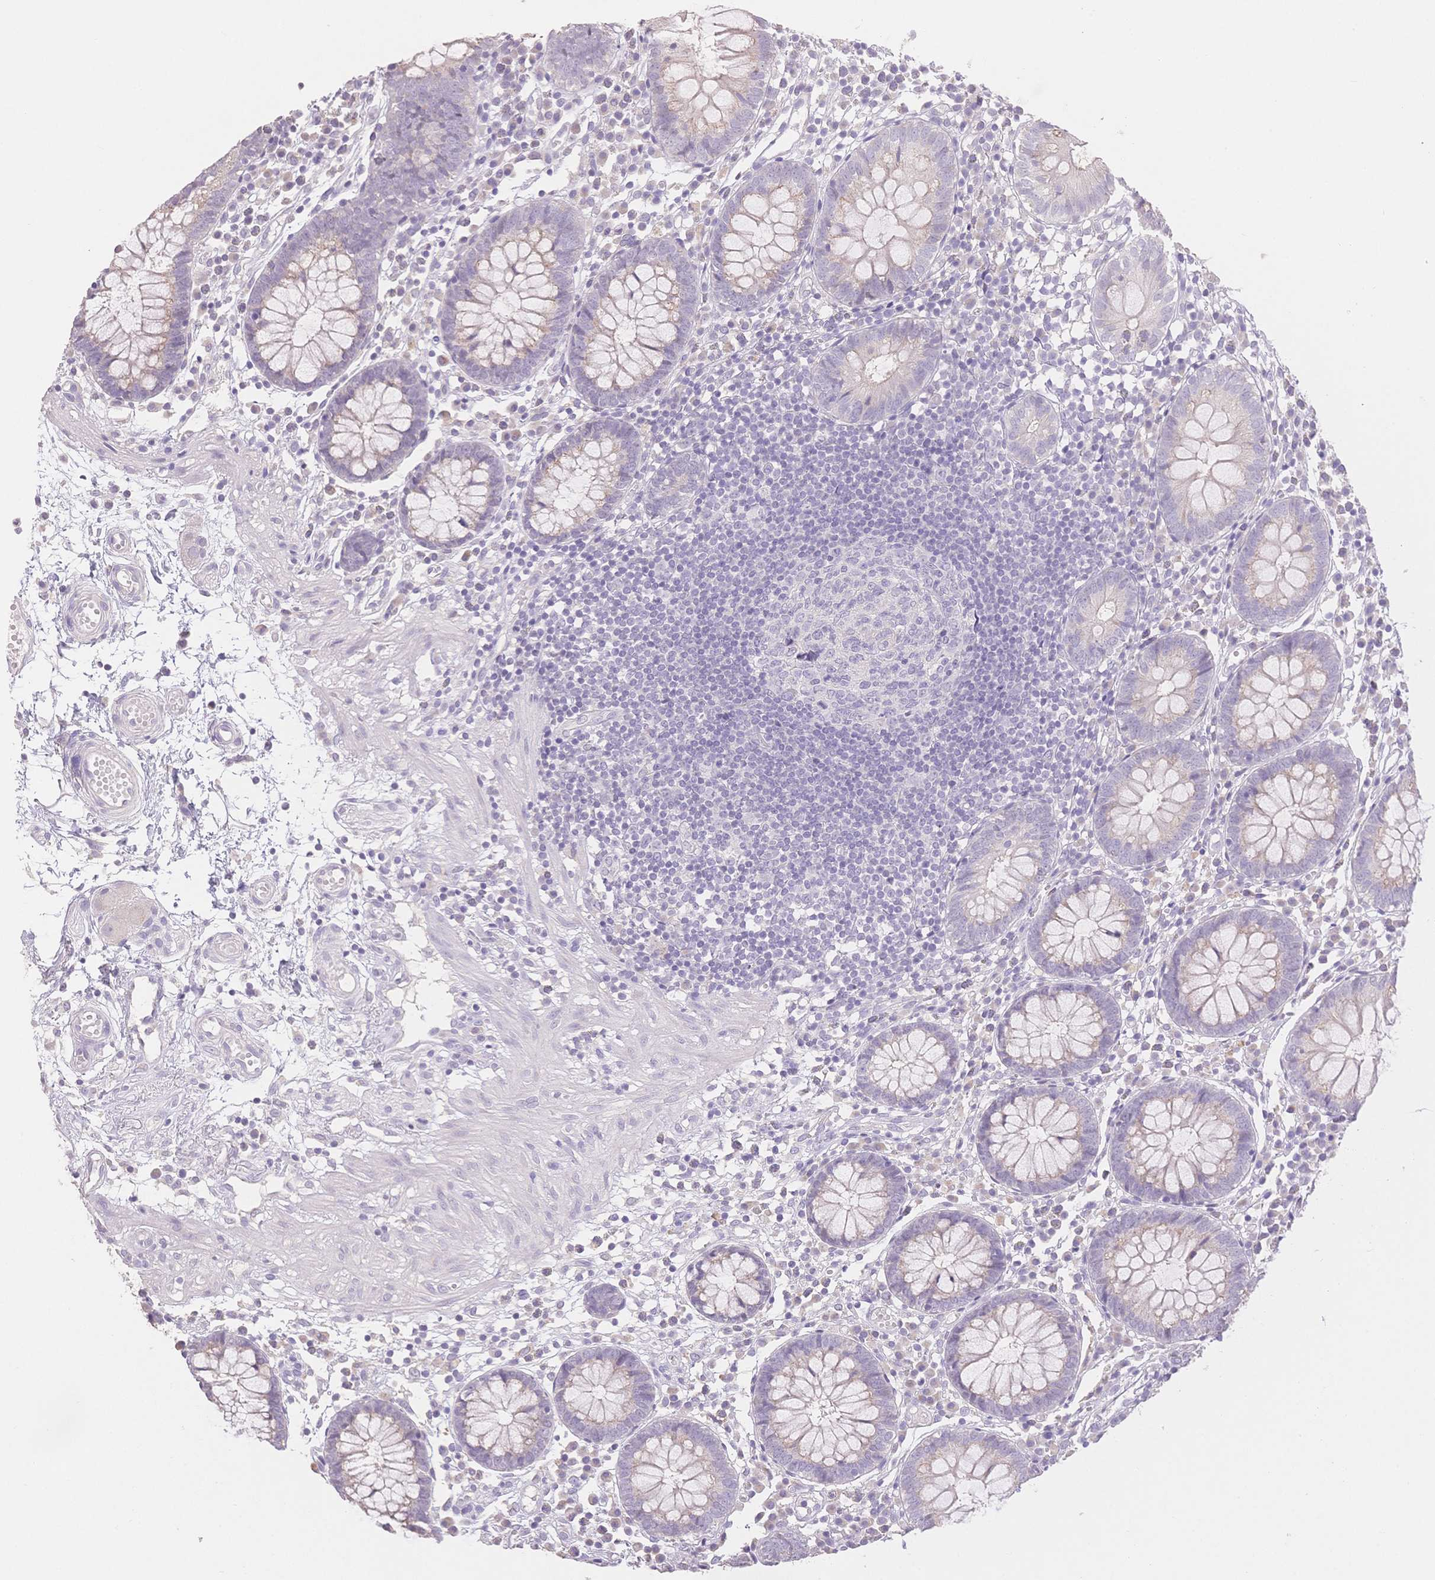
{"staining": {"intensity": "negative", "quantity": "none", "location": "none"}, "tissue": "colon", "cell_type": "Endothelial cells", "image_type": "normal", "snomed": [{"axis": "morphology", "description": "Normal tissue, NOS"}, {"axis": "morphology", "description": "Adenocarcinoma, NOS"}, {"axis": "topography", "description": "Colon"}], "caption": "Micrograph shows no protein positivity in endothelial cells of unremarkable colon.", "gene": "SUV39H2", "patient": {"sex": "male", "age": 83}}